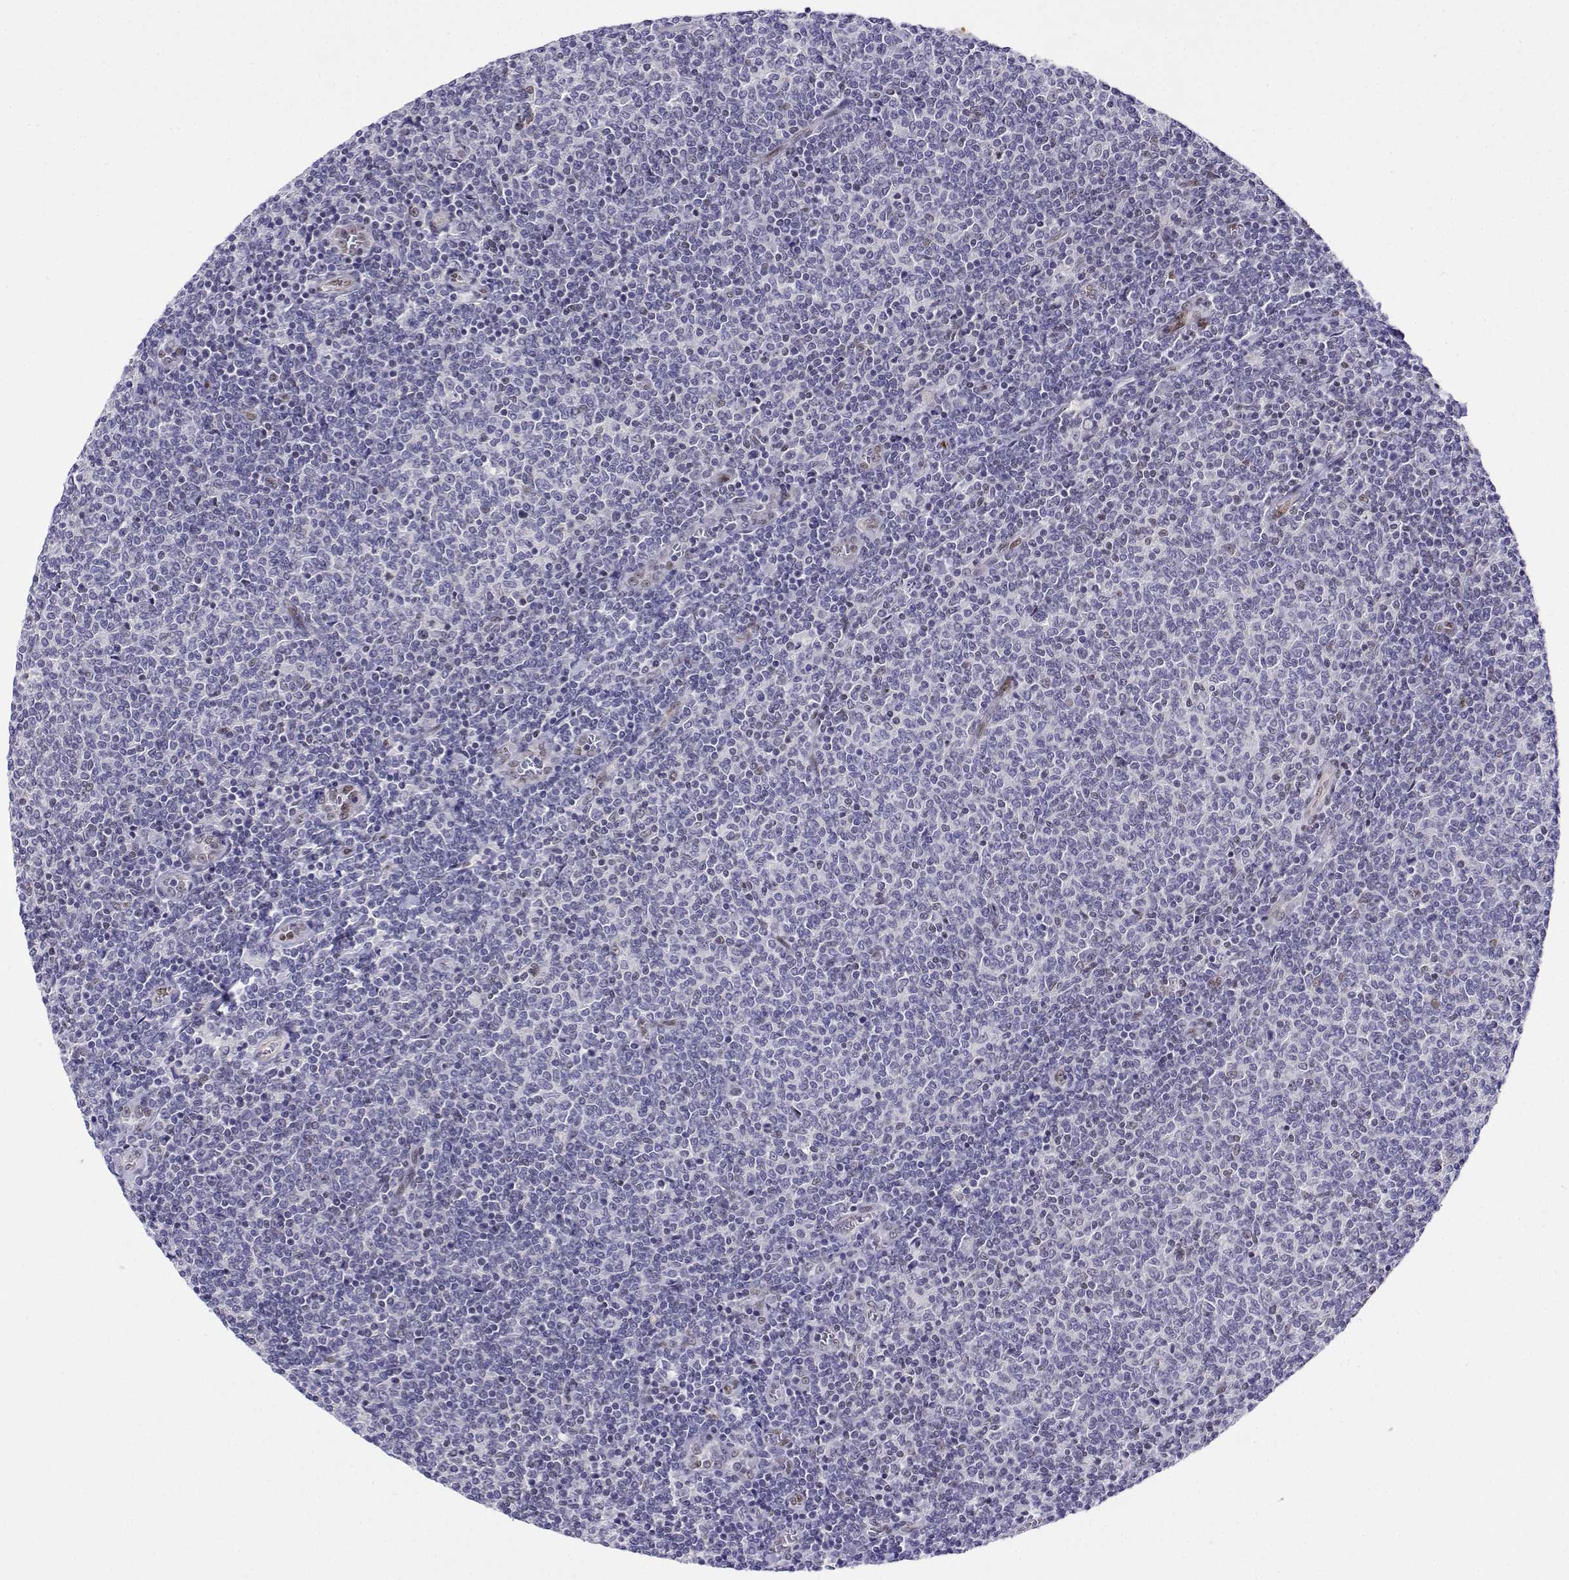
{"staining": {"intensity": "negative", "quantity": "none", "location": "none"}, "tissue": "lymphoma", "cell_type": "Tumor cells", "image_type": "cancer", "snomed": [{"axis": "morphology", "description": "Malignant lymphoma, non-Hodgkin's type, Low grade"}, {"axis": "topography", "description": "Lymph node"}], "caption": "Immunohistochemistry (IHC) image of neoplastic tissue: human lymphoma stained with DAB (3,3'-diaminobenzidine) shows no significant protein positivity in tumor cells.", "gene": "ERF", "patient": {"sex": "male", "age": 52}}